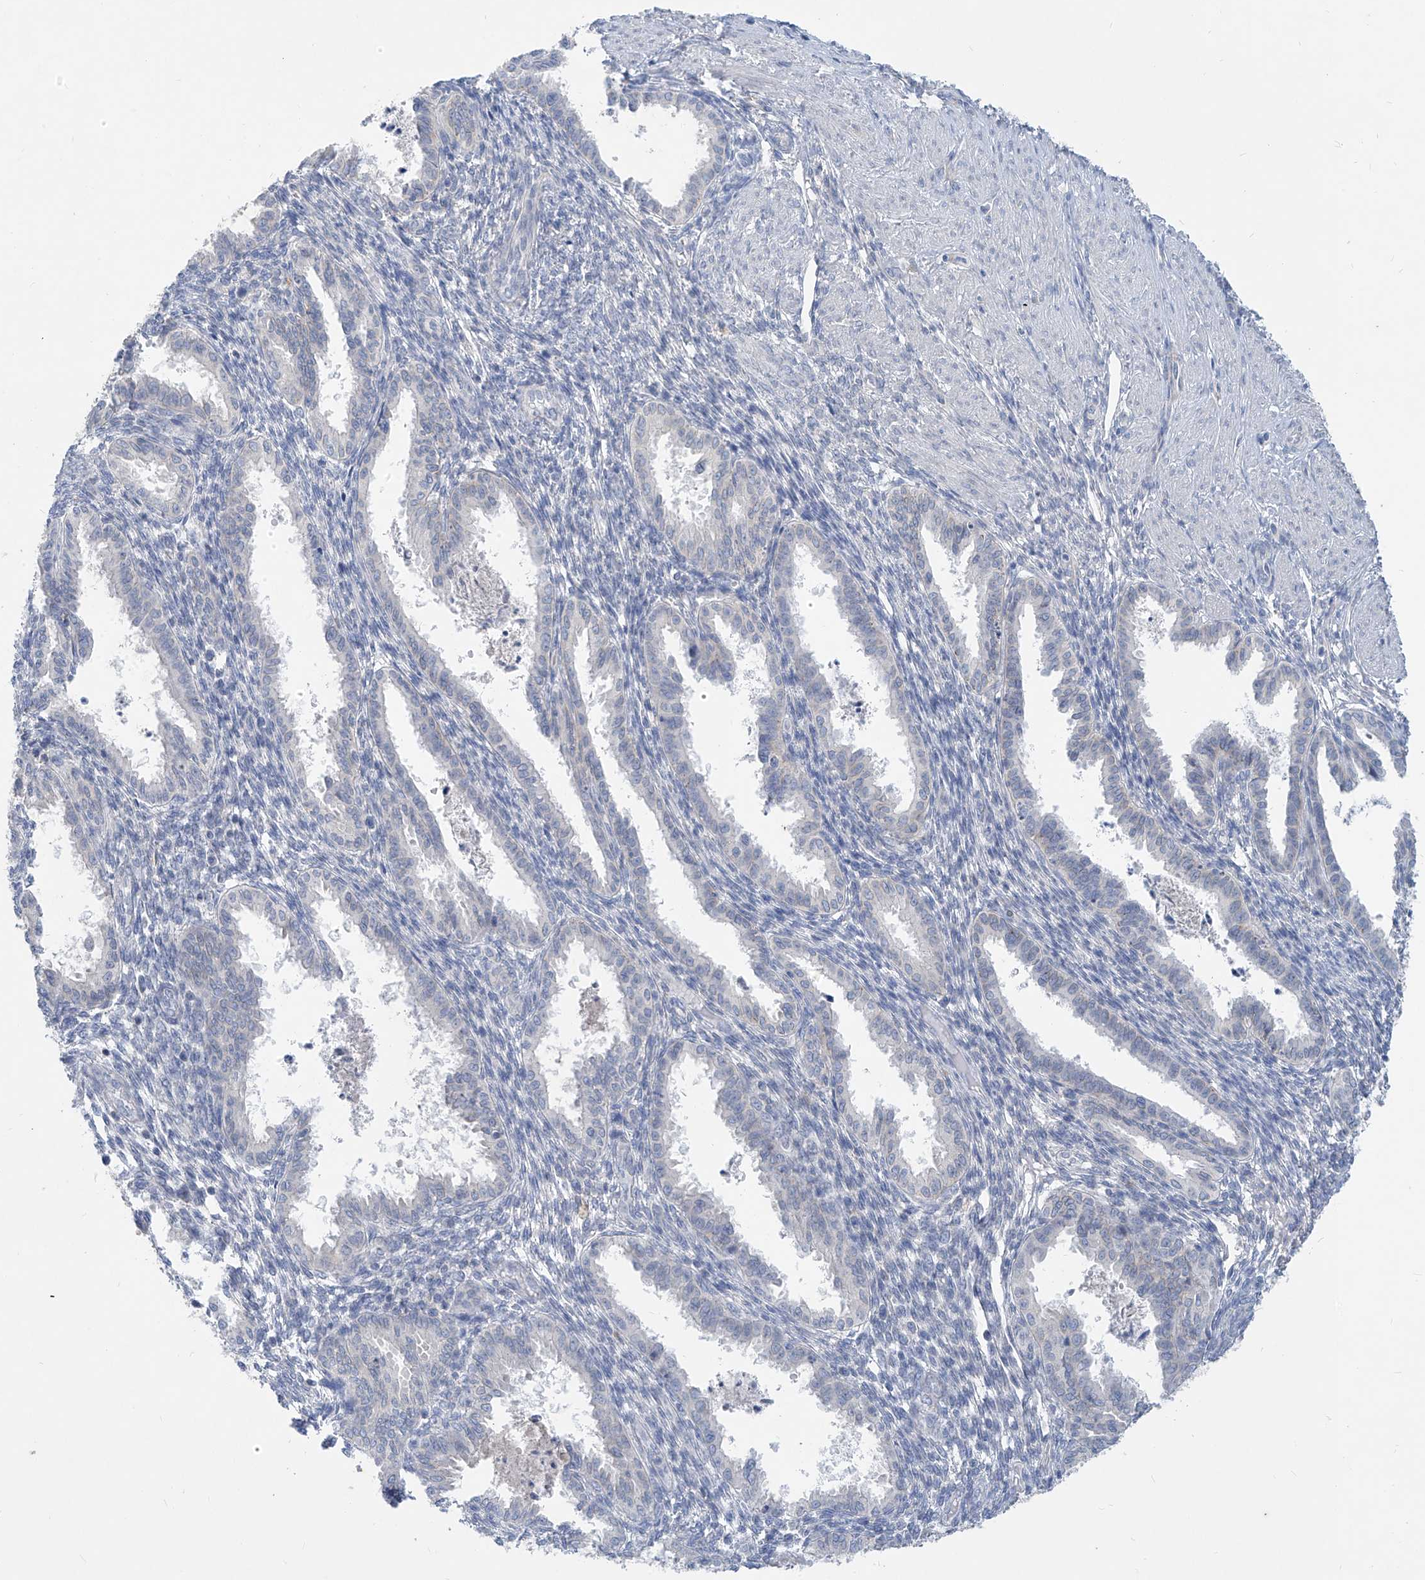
{"staining": {"intensity": "negative", "quantity": "none", "location": "none"}, "tissue": "endometrium", "cell_type": "Cells in endometrial stroma", "image_type": "normal", "snomed": [{"axis": "morphology", "description": "Normal tissue, NOS"}, {"axis": "topography", "description": "Endometrium"}], "caption": "Endometrium stained for a protein using IHC shows no staining cells in endometrial stroma.", "gene": "KRTAP25", "patient": {"sex": "female", "age": 33}}